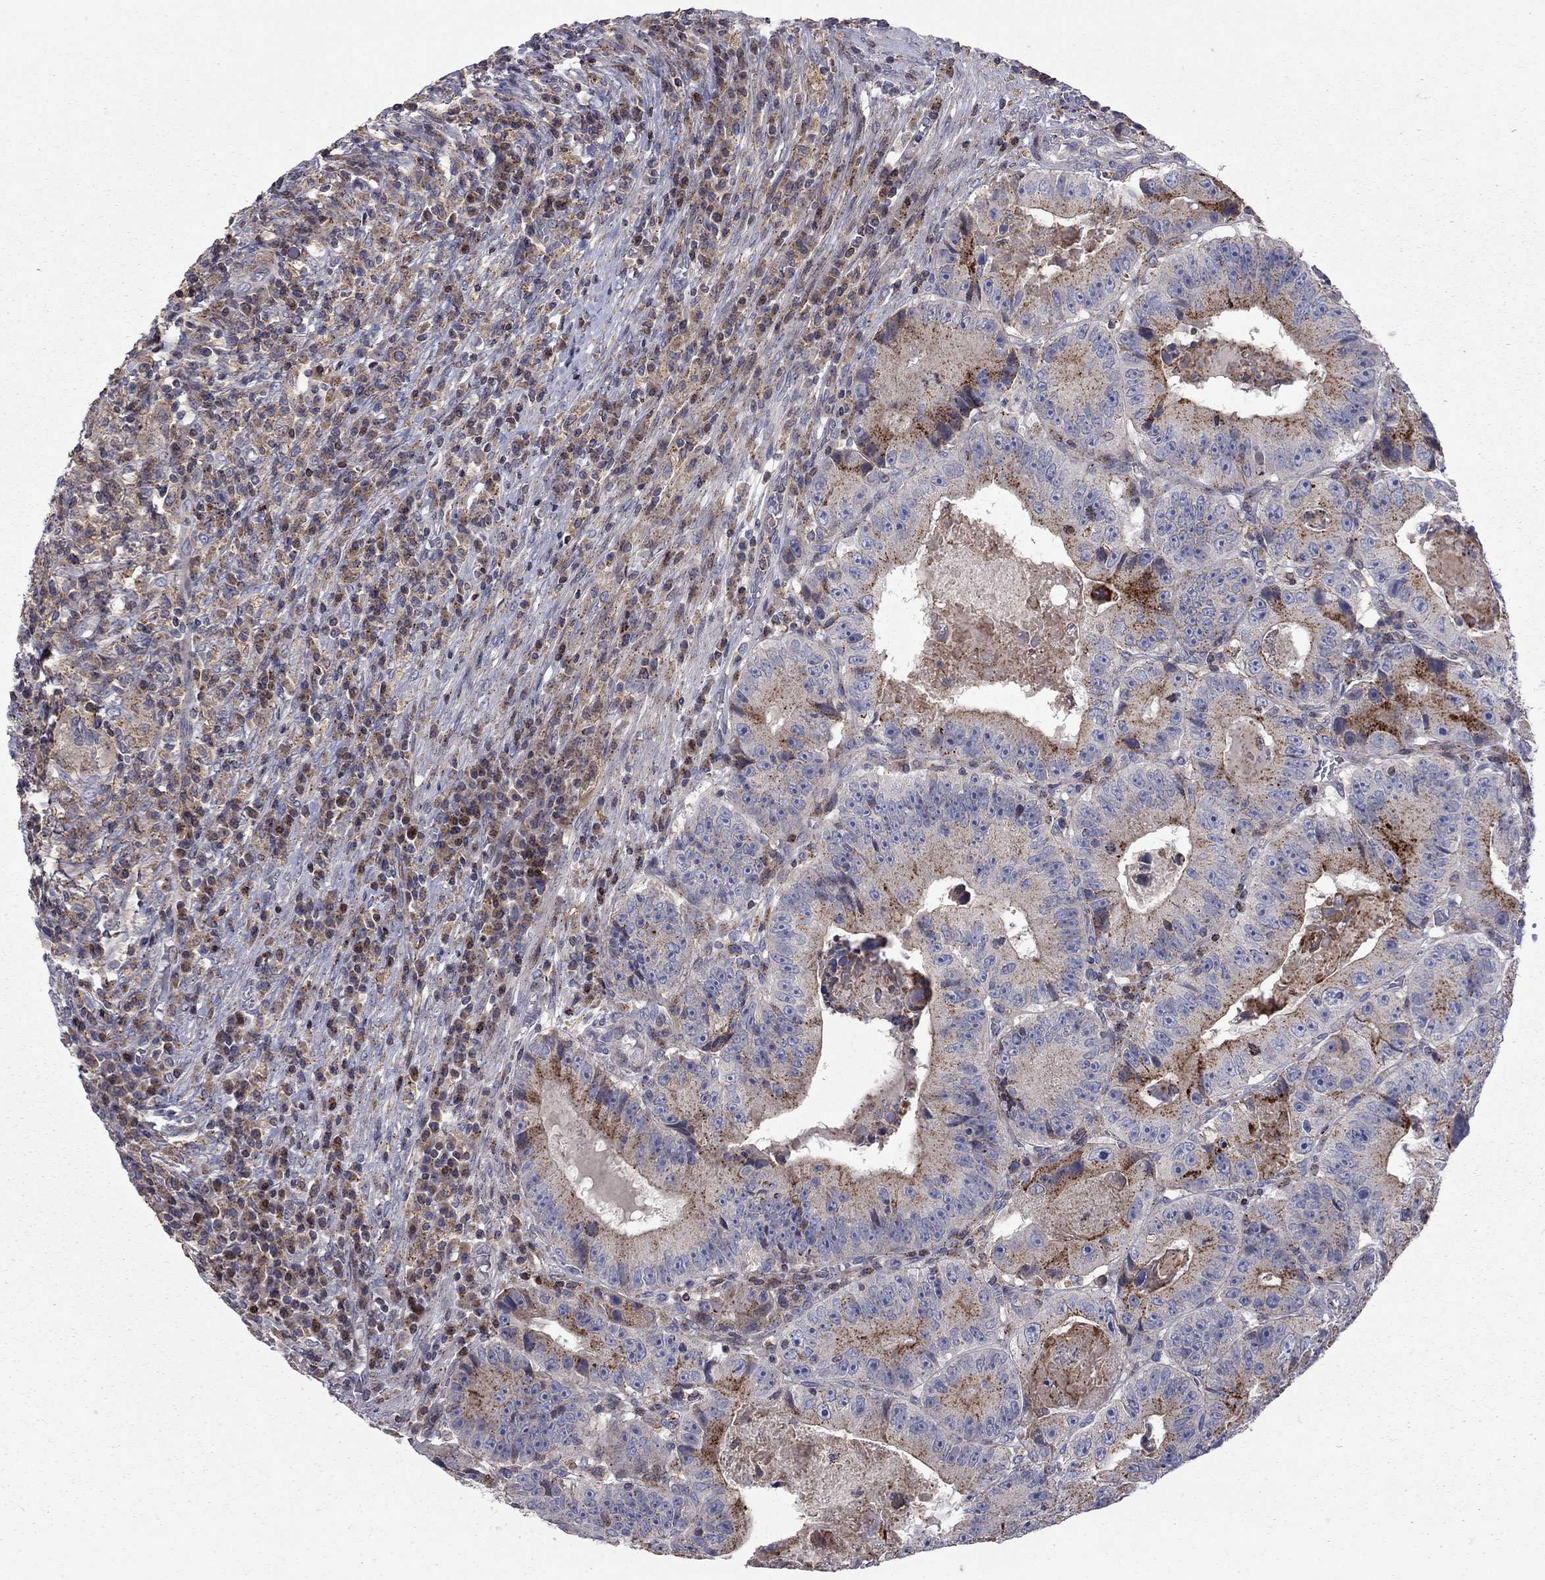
{"staining": {"intensity": "strong", "quantity": "25%-75%", "location": "cytoplasmic/membranous"}, "tissue": "colorectal cancer", "cell_type": "Tumor cells", "image_type": "cancer", "snomed": [{"axis": "morphology", "description": "Adenocarcinoma, NOS"}, {"axis": "topography", "description": "Colon"}], "caption": "The histopathology image reveals immunohistochemical staining of colorectal cancer. There is strong cytoplasmic/membranous staining is seen in about 25%-75% of tumor cells.", "gene": "ERN2", "patient": {"sex": "female", "age": 86}}